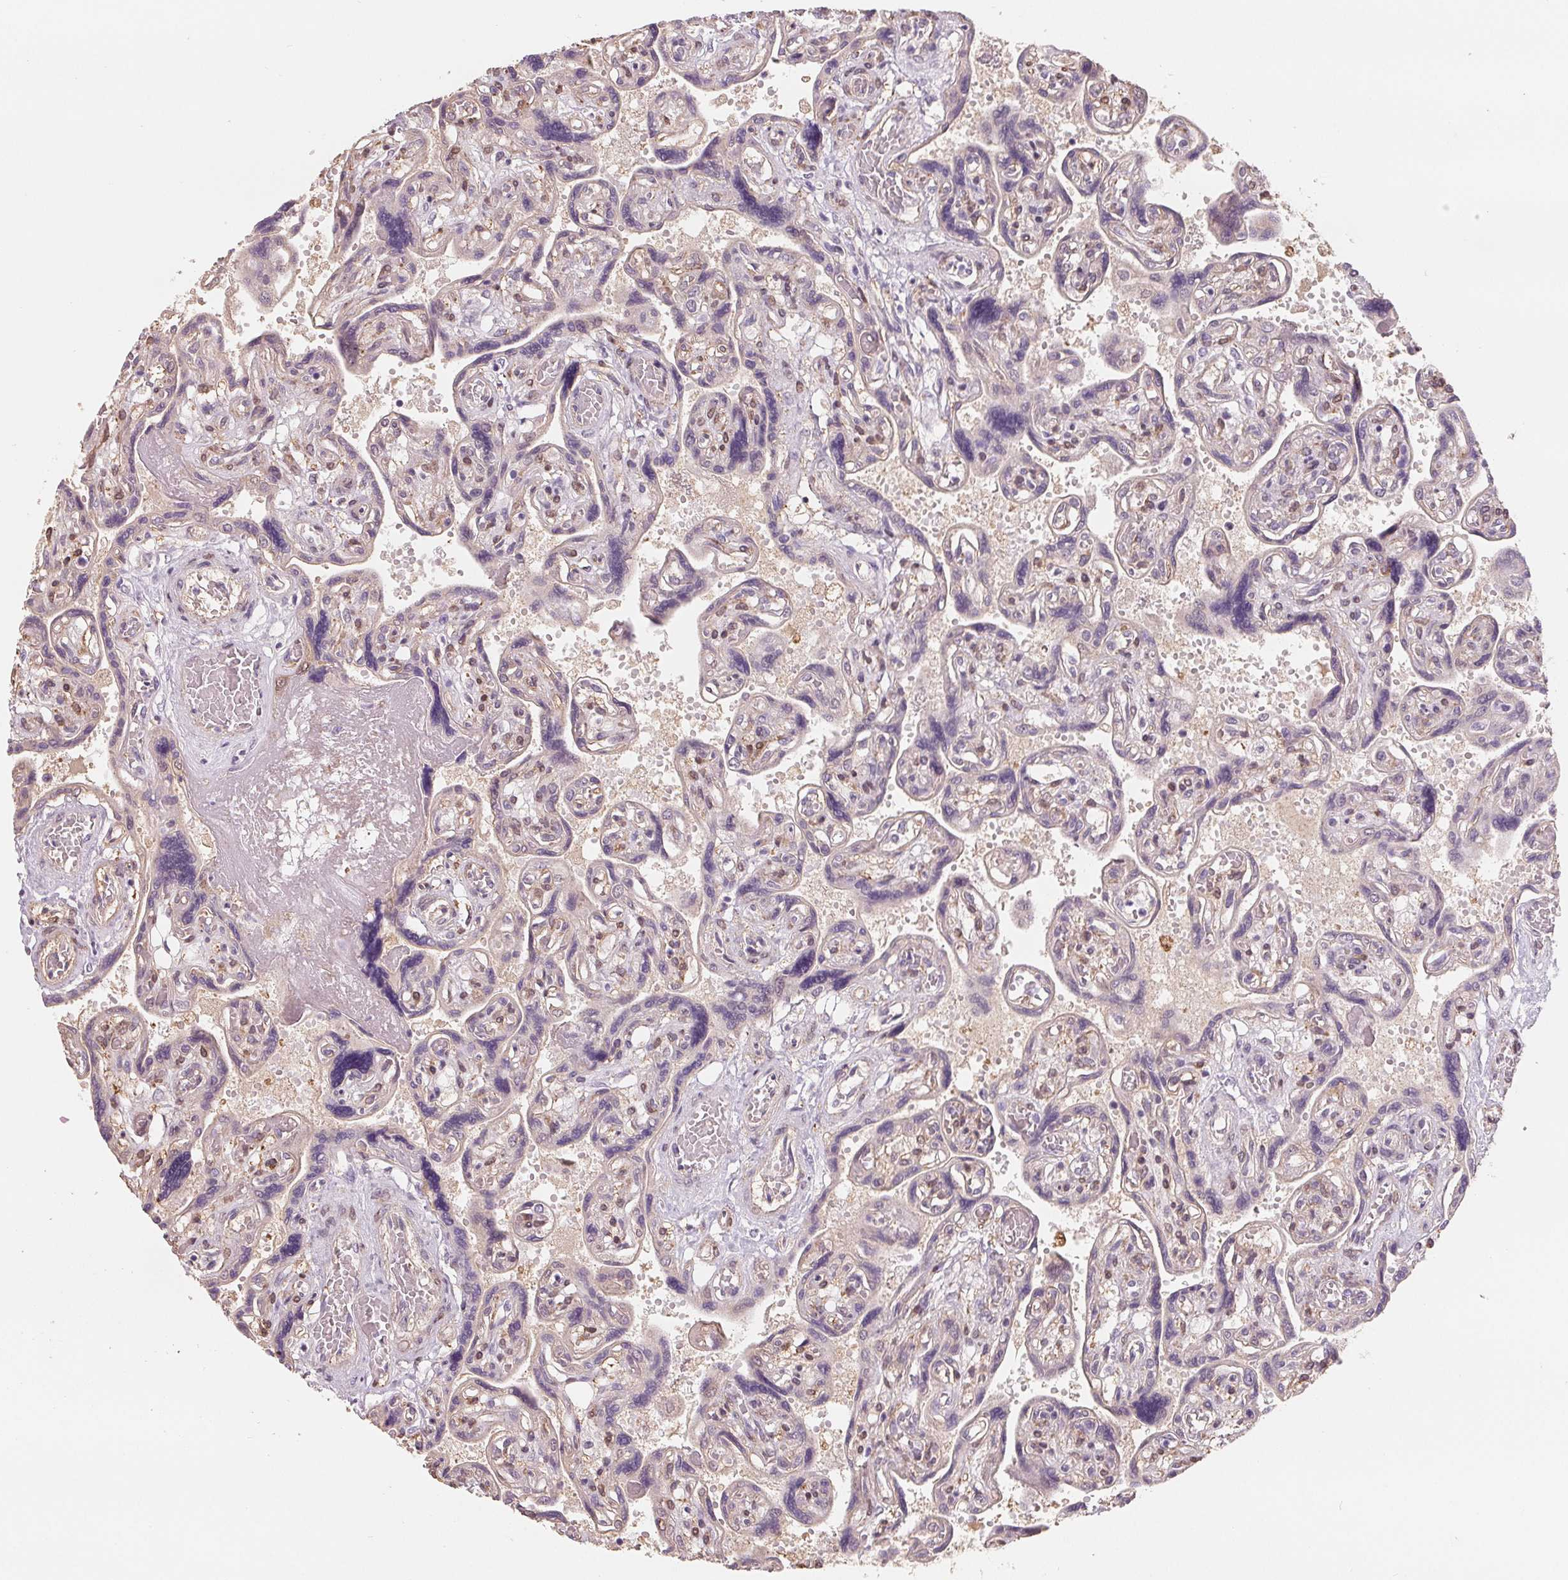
{"staining": {"intensity": "negative", "quantity": "none", "location": "none"}, "tissue": "placenta", "cell_type": "Decidual cells", "image_type": "normal", "snomed": [{"axis": "morphology", "description": "Normal tissue, NOS"}, {"axis": "topography", "description": "Placenta"}], "caption": "IHC histopathology image of benign placenta: placenta stained with DAB exhibits no significant protein expression in decidual cells.", "gene": "VTCN1", "patient": {"sex": "female", "age": 32}}